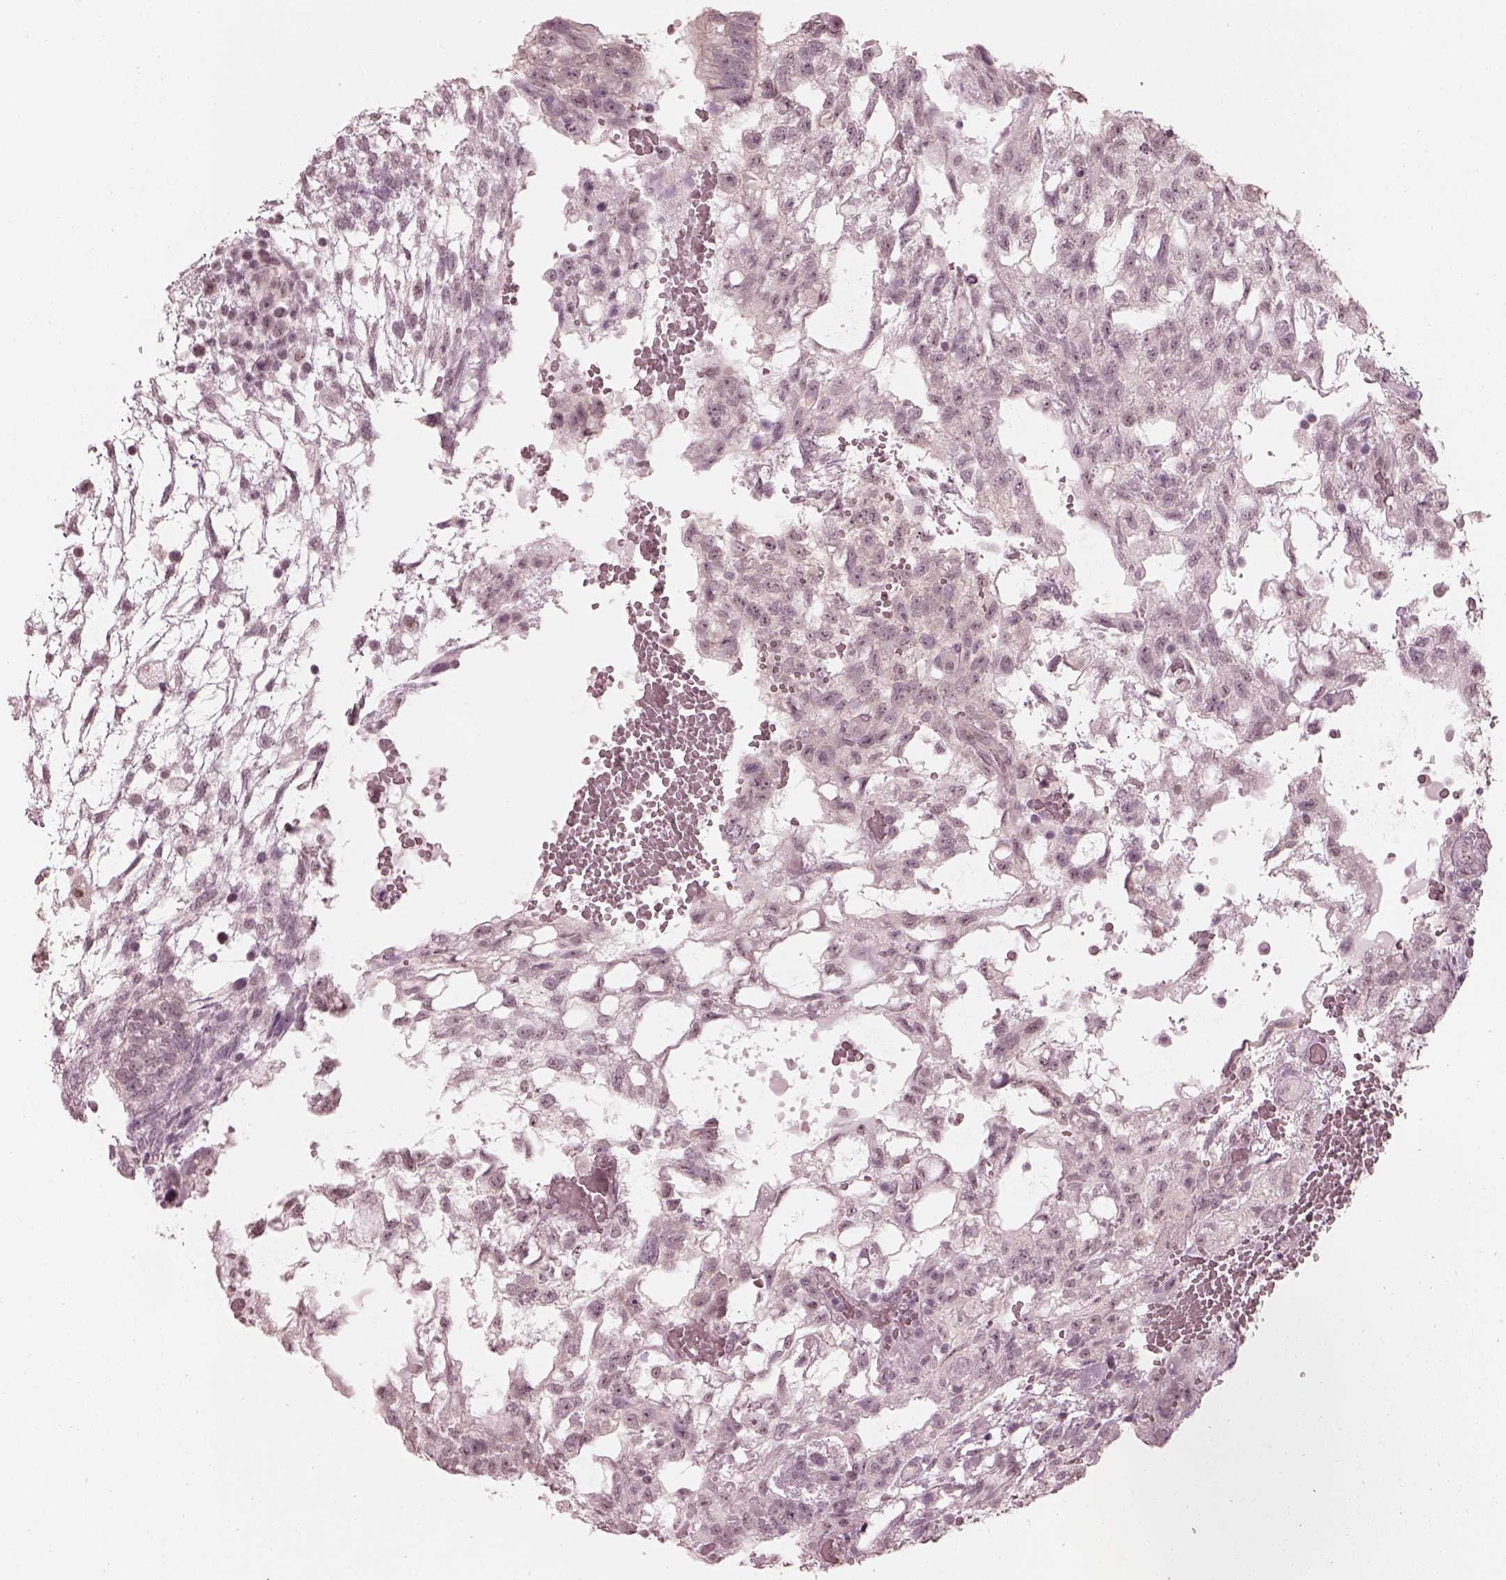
{"staining": {"intensity": "negative", "quantity": "none", "location": "none"}, "tissue": "testis cancer", "cell_type": "Tumor cells", "image_type": "cancer", "snomed": [{"axis": "morphology", "description": "Carcinoma, Embryonal, NOS"}, {"axis": "topography", "description": "Testis"}], "caption": "There is no significant staining in tumor cells of testis embryonal carcinoma.", "gene": "RPGRIP1", "patient": {"sex": "male", "age": 32}}